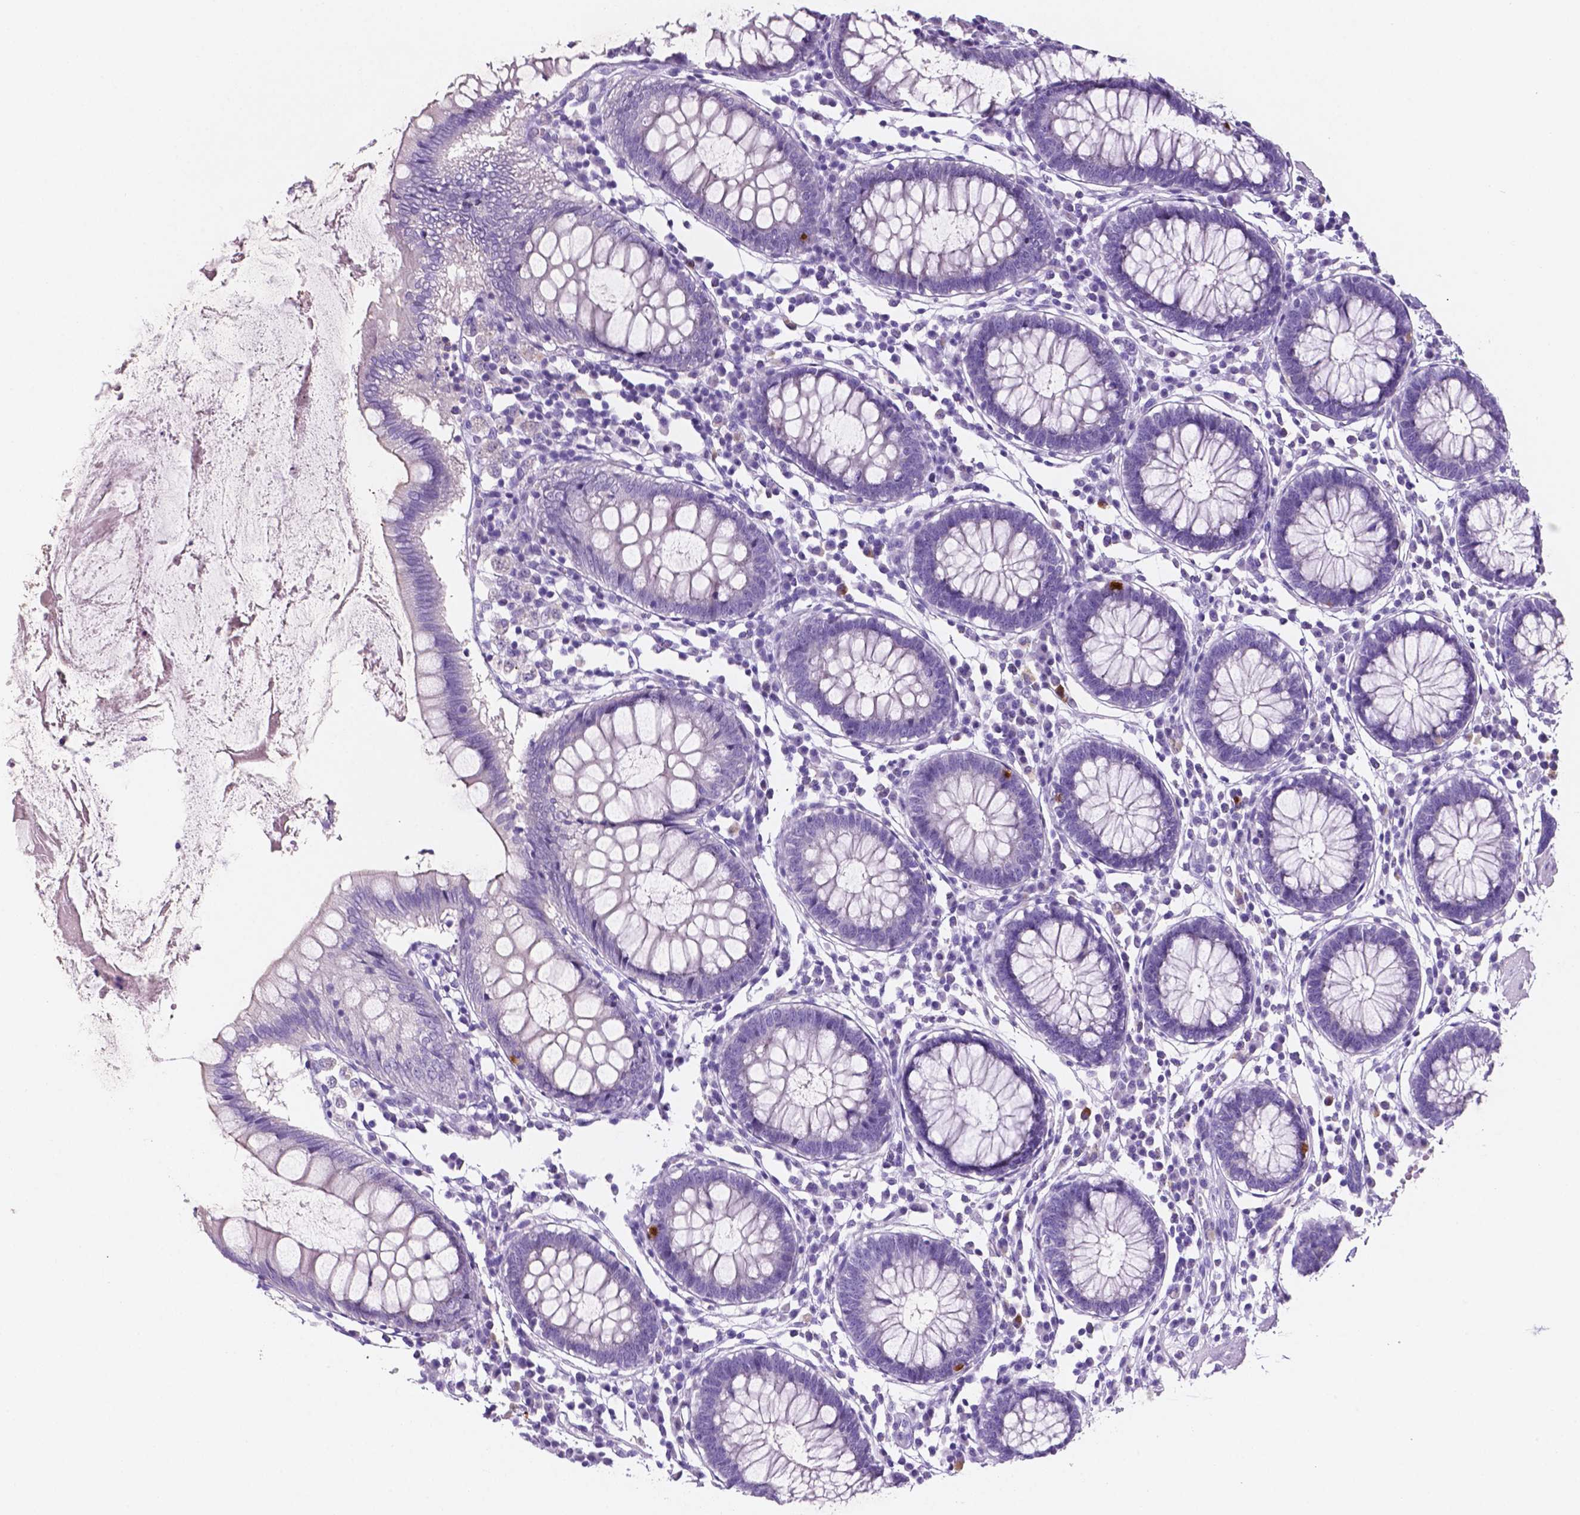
{"staining": {"intensity": "negative", "quantity": "none", "location": "none"}, "tissue": "colon", "cell_type": "Endothelial cells", "image_type": "normal", "snomed": [{"axis": "morphology", "description": "Normal tissue, NOS"}, {"axis": "morphology", "description": "Adenocarcinoma, NOS"}, {"axis": "topography", "description": "Colon"}], "caption": "Immunohistochemistry of benign human colon demonstrates no expression in endothelial cells. (DAB IHC visualized using brightfield microscopy, high magnification).", "gene": "EBLN2", "patient": {"sex": "male", "age": 83}}